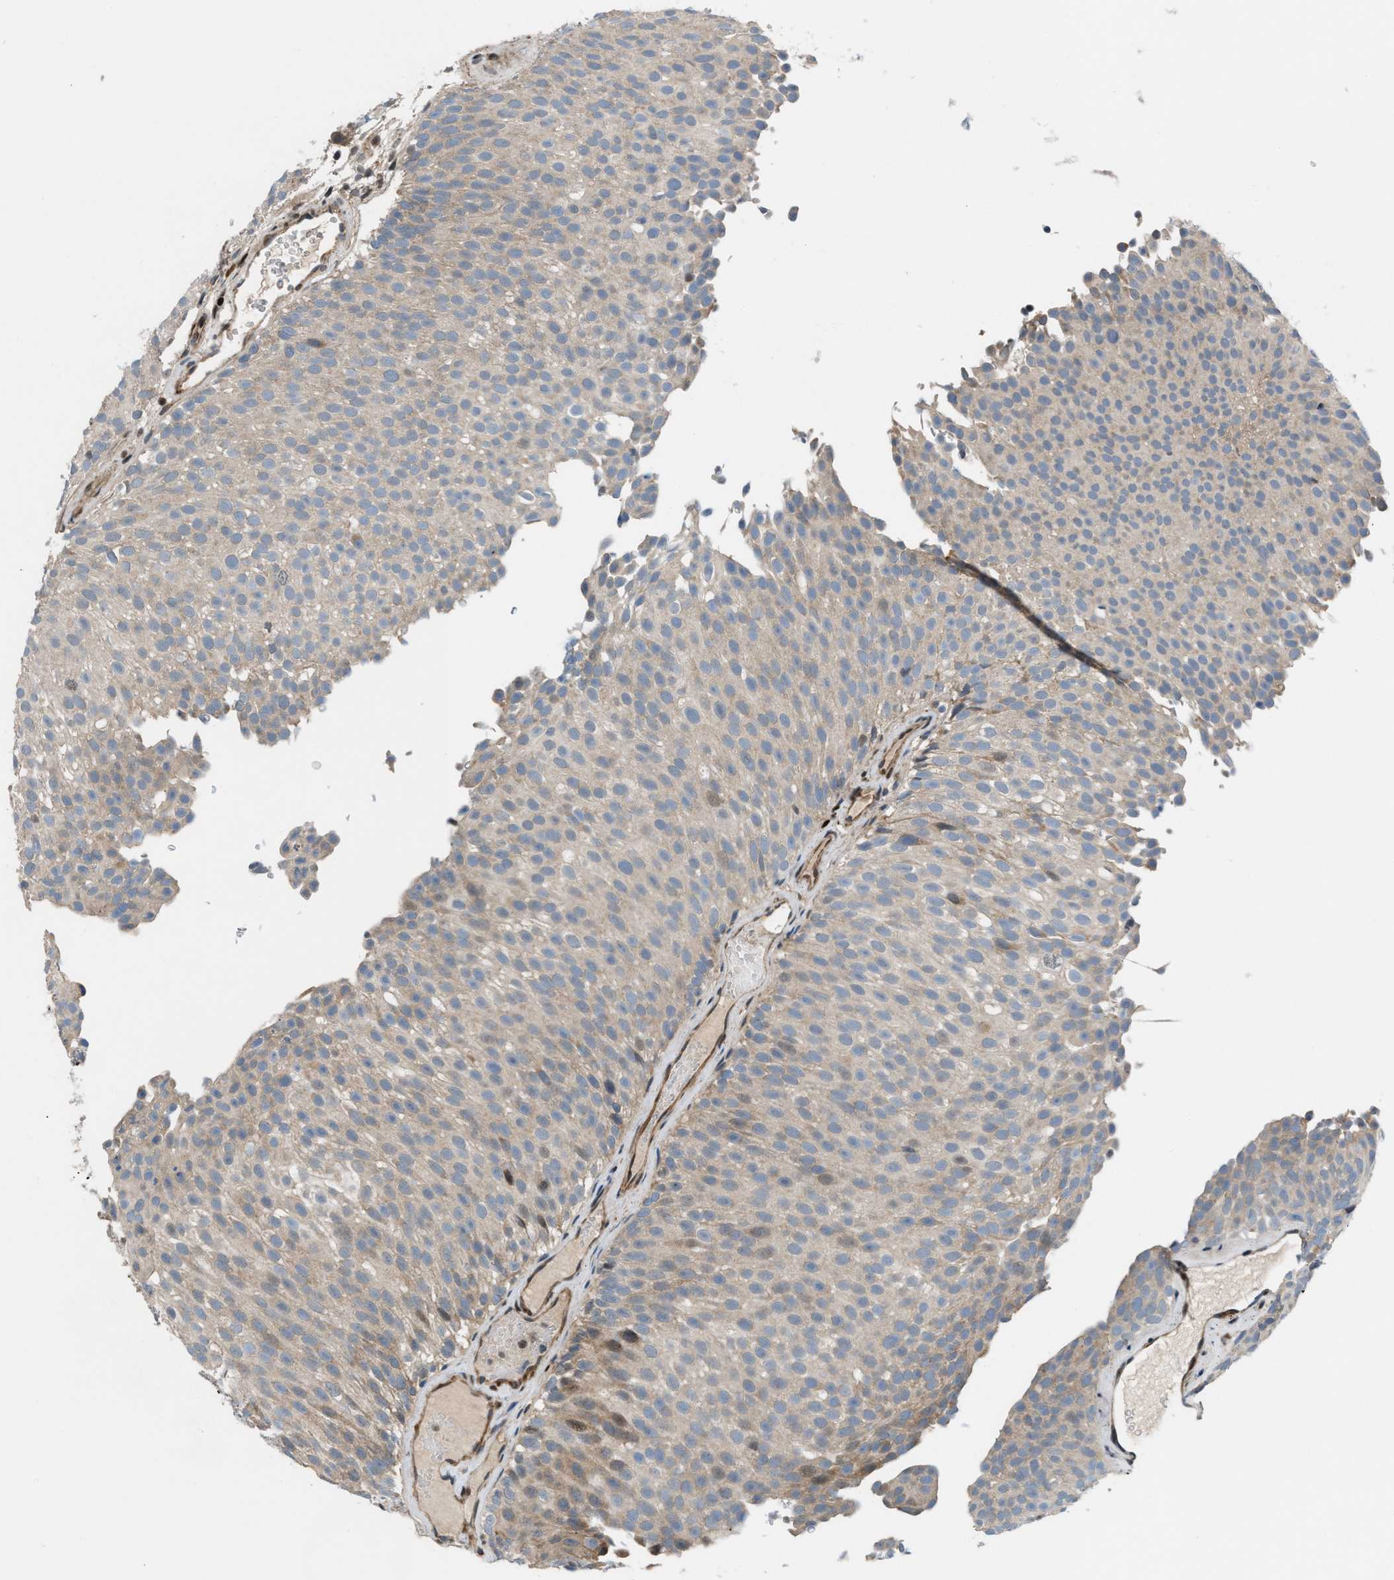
{"staining": {"intensity": "weak", "quantity": "<25%", "location": "cytoplasmic/membranous"}, "tissue": "urothelial cancer", "cell_type": "Tumor cells", "image_type": "cancer", "snomed": [{"axis": "morphology", "description": "Urothelial carcinoma, Low grade"}, {"axis": "topography", "description": "Urinary bladder"}], "caption": "IHC photomicrograph of neoplastic tissue: human urothelial cancer stained with DAB reveals no significant protein staining in tumor cells. The staining is performed using DAB (3,3'-diaminobenzidine) brown chromogen with nuclei counter-stained in using hematoxylin.", "gene": "ZNF276", "patient": {"sex": "male", "age": 78}}